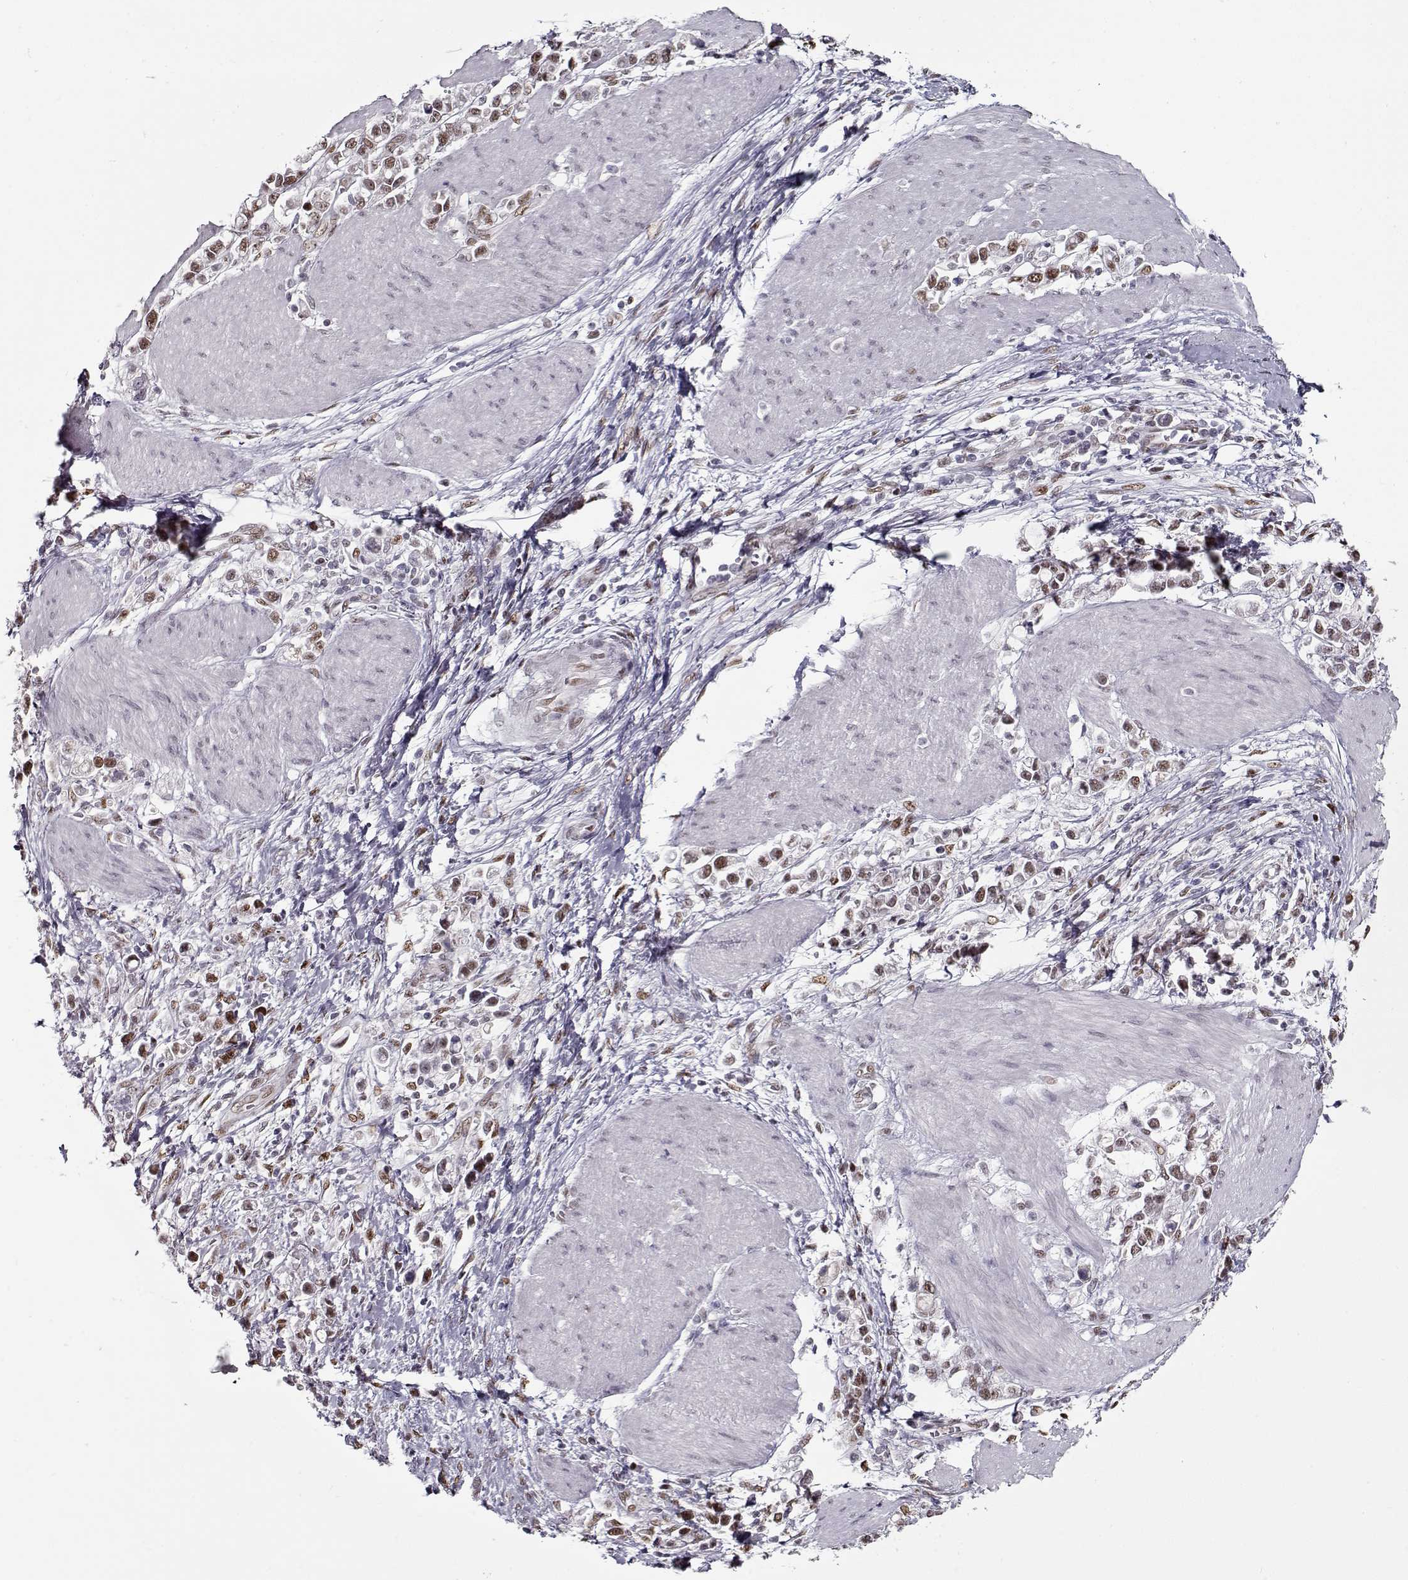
{"staining": {"intensity": "moderate", "quantity": ">75%", "location": "nuclear"}, "tissue": "stomach cancer", "cell_type": "Tumor cells", "image_type": "cancer", "snomed": [{"axis": "morphology", "description": "Adenocarcinoma, NOS"}, {"axis": "topography", "description": "Stomach"}], "caption": "High-magnification brightfield microscopy of adenocarcinoma (stomach) stained with DAB (3,3'-diaminobenzidine) (brown) and counterstained with hematoxylin (blue). tumor cells exhibit moderate nuclear positivity is seen in approximately>75% of cells.", "gene": "PRMT8", "patient": {"sex": "male", "age": 63}}